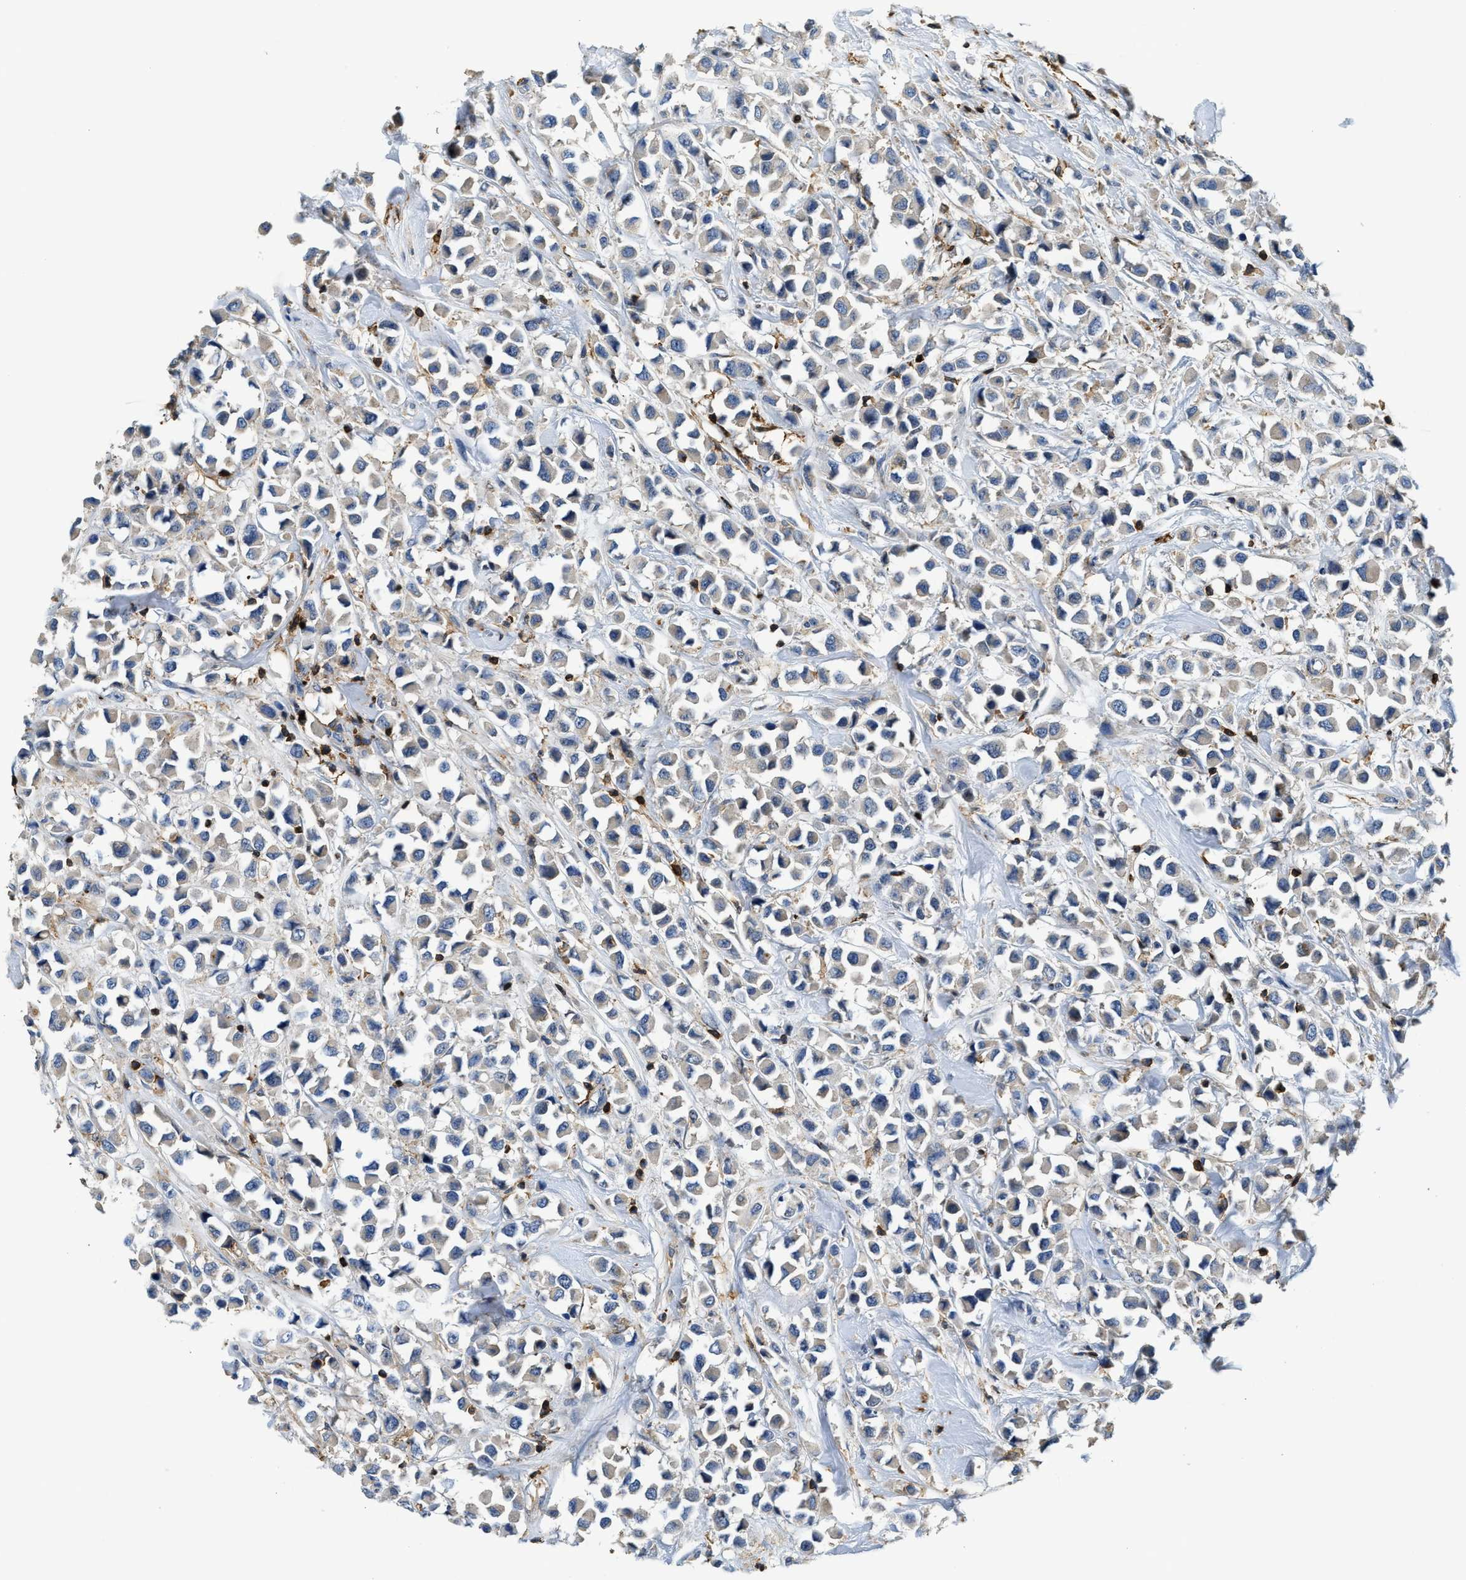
{"staining": {"intensity": "negative", "quantity": "none", "location": "none"}, "tissue": "breast cancer", "cell_type": "Tumor cells", "image_type": "cancer", "snomed": [{"axis": "morphology", "description": "Duct carcinoma"}, {"axis": "topography", "description": "Breast"}], "caption": "A histopathology image of intraductal carcinoma (breast) stained for a protein demonstrates no brown staining in tumor cells.", "gene": "MYO1G", "patient": {"sex": "female", "age": 61}}